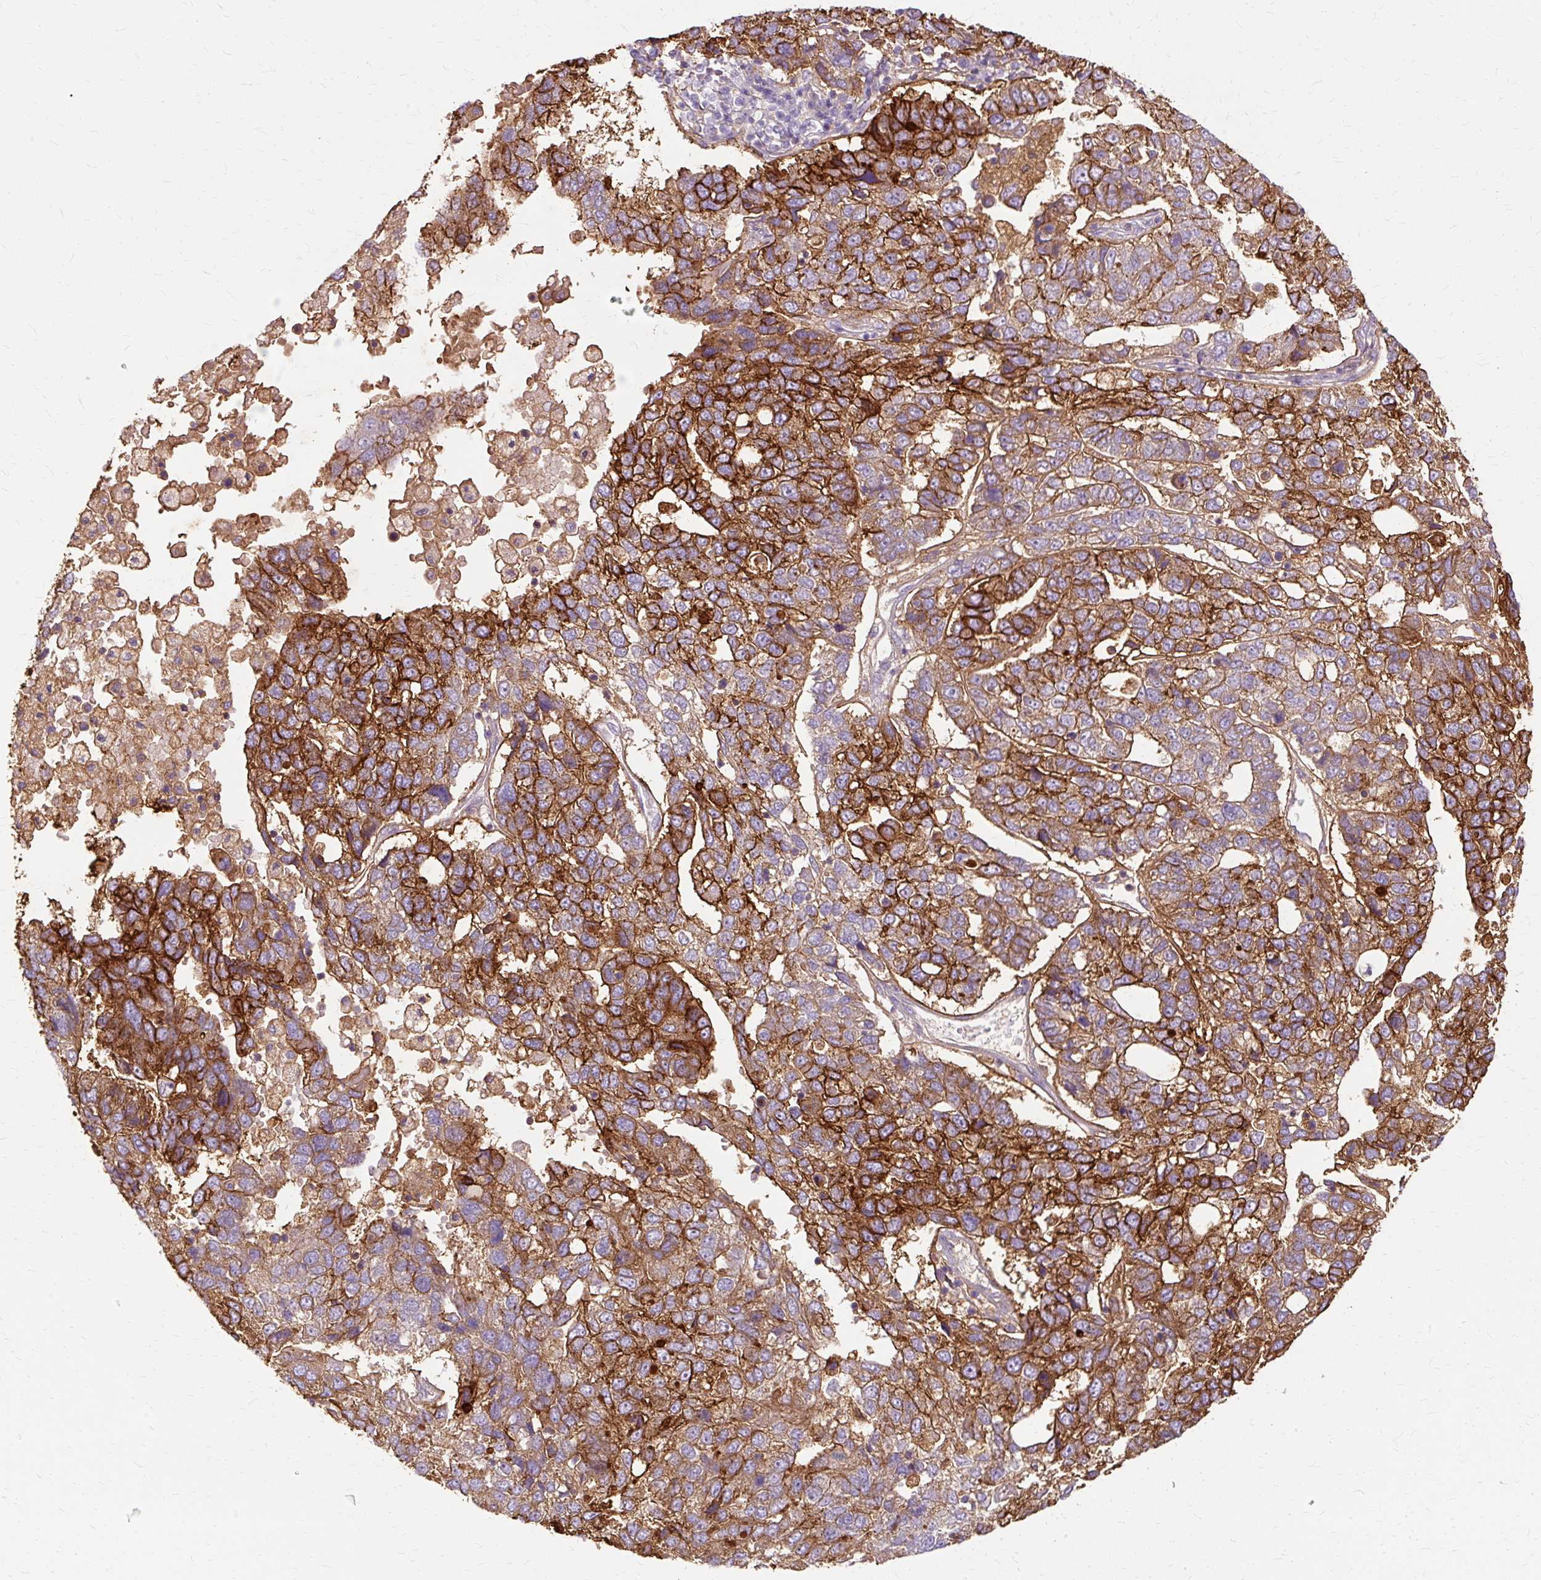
{"staining": {"intensity": "strong", "quantity": "25%-75%", "location": "cytoplasmic/membranous"}, "tissue": "pancreatic cancer", "cell_type": "Tumor cells", "image_type": "cancer", "snomed": [{"axis": "morphology", "description": "Adenocarcinoma, NOS"}, {"axis": "topography", "description": "Pancreas"}], "caption": "Brown immunohistochemical staining in human pancreatic cancer (adenocarcinoma) demonstrates strong cytoplasmic/membranous positivity in approximately 25%-75% of tumor cells. (DAB (3,3'-diaminobenzidine) = brown stain, brightfield microscopy at high magnification).", "gene": "TSPAN8", "patient": {"sex": "female", "age": 61}}